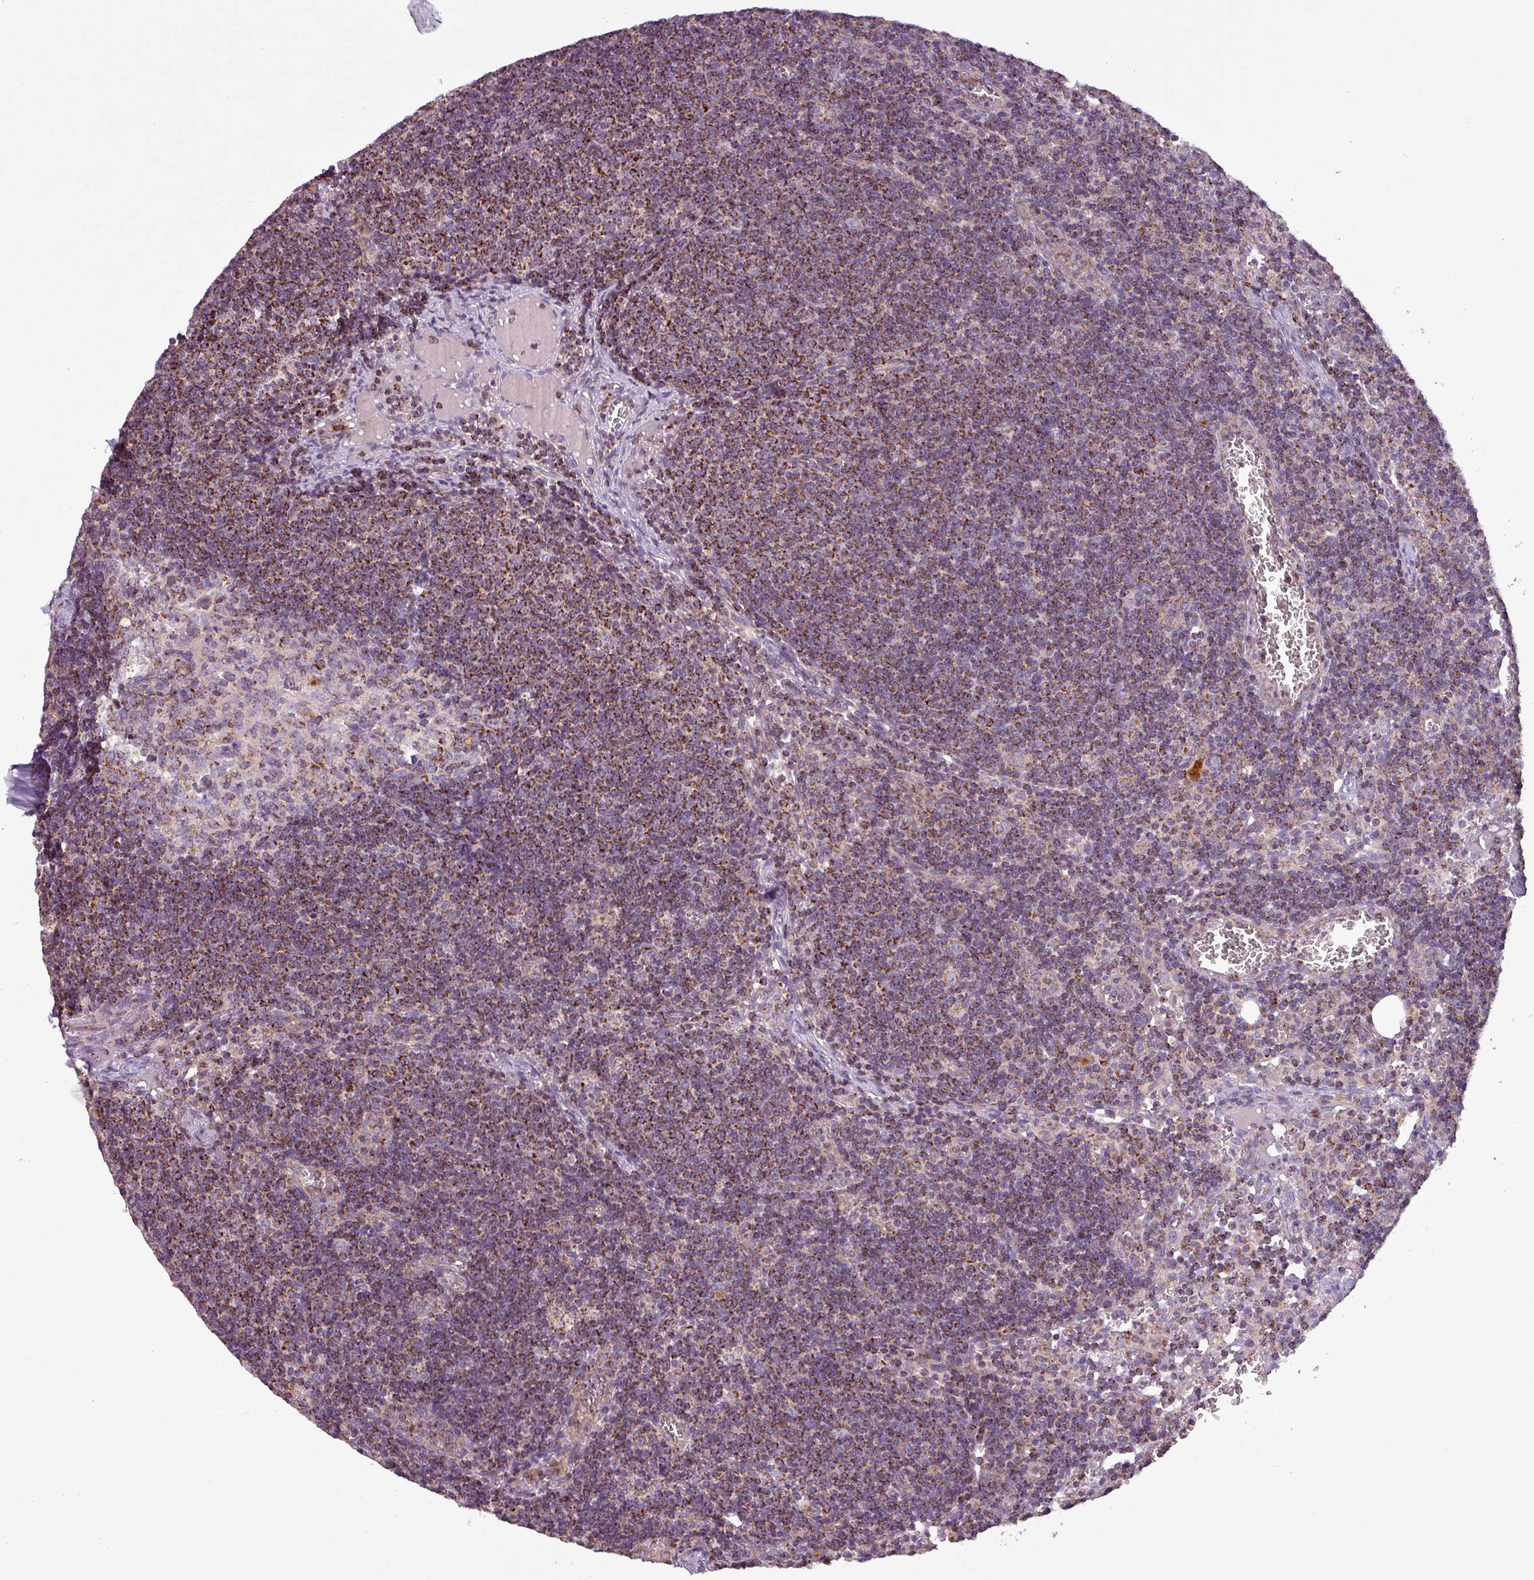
{"staining": {"intensity": "moderate", "quantity": ">75%", "location": "cytoplasmic/membranous"}, "tissue": "lymph node", "cell_type": "Non-germinal center cells", "image_type": "normal", "snomed": [{"axis": "morphology", "description": "Normal tissue, NOS"}, {"axis": "topography", "description": "Lymph node"}], "caption": "Non-germinal center cells reveal moderate cytoplasmic/membranous staining in approximately >75% of cells in benign lymph node.", "gene": "PNMA6A", "patient": {"sex": "female", "age": 27}}